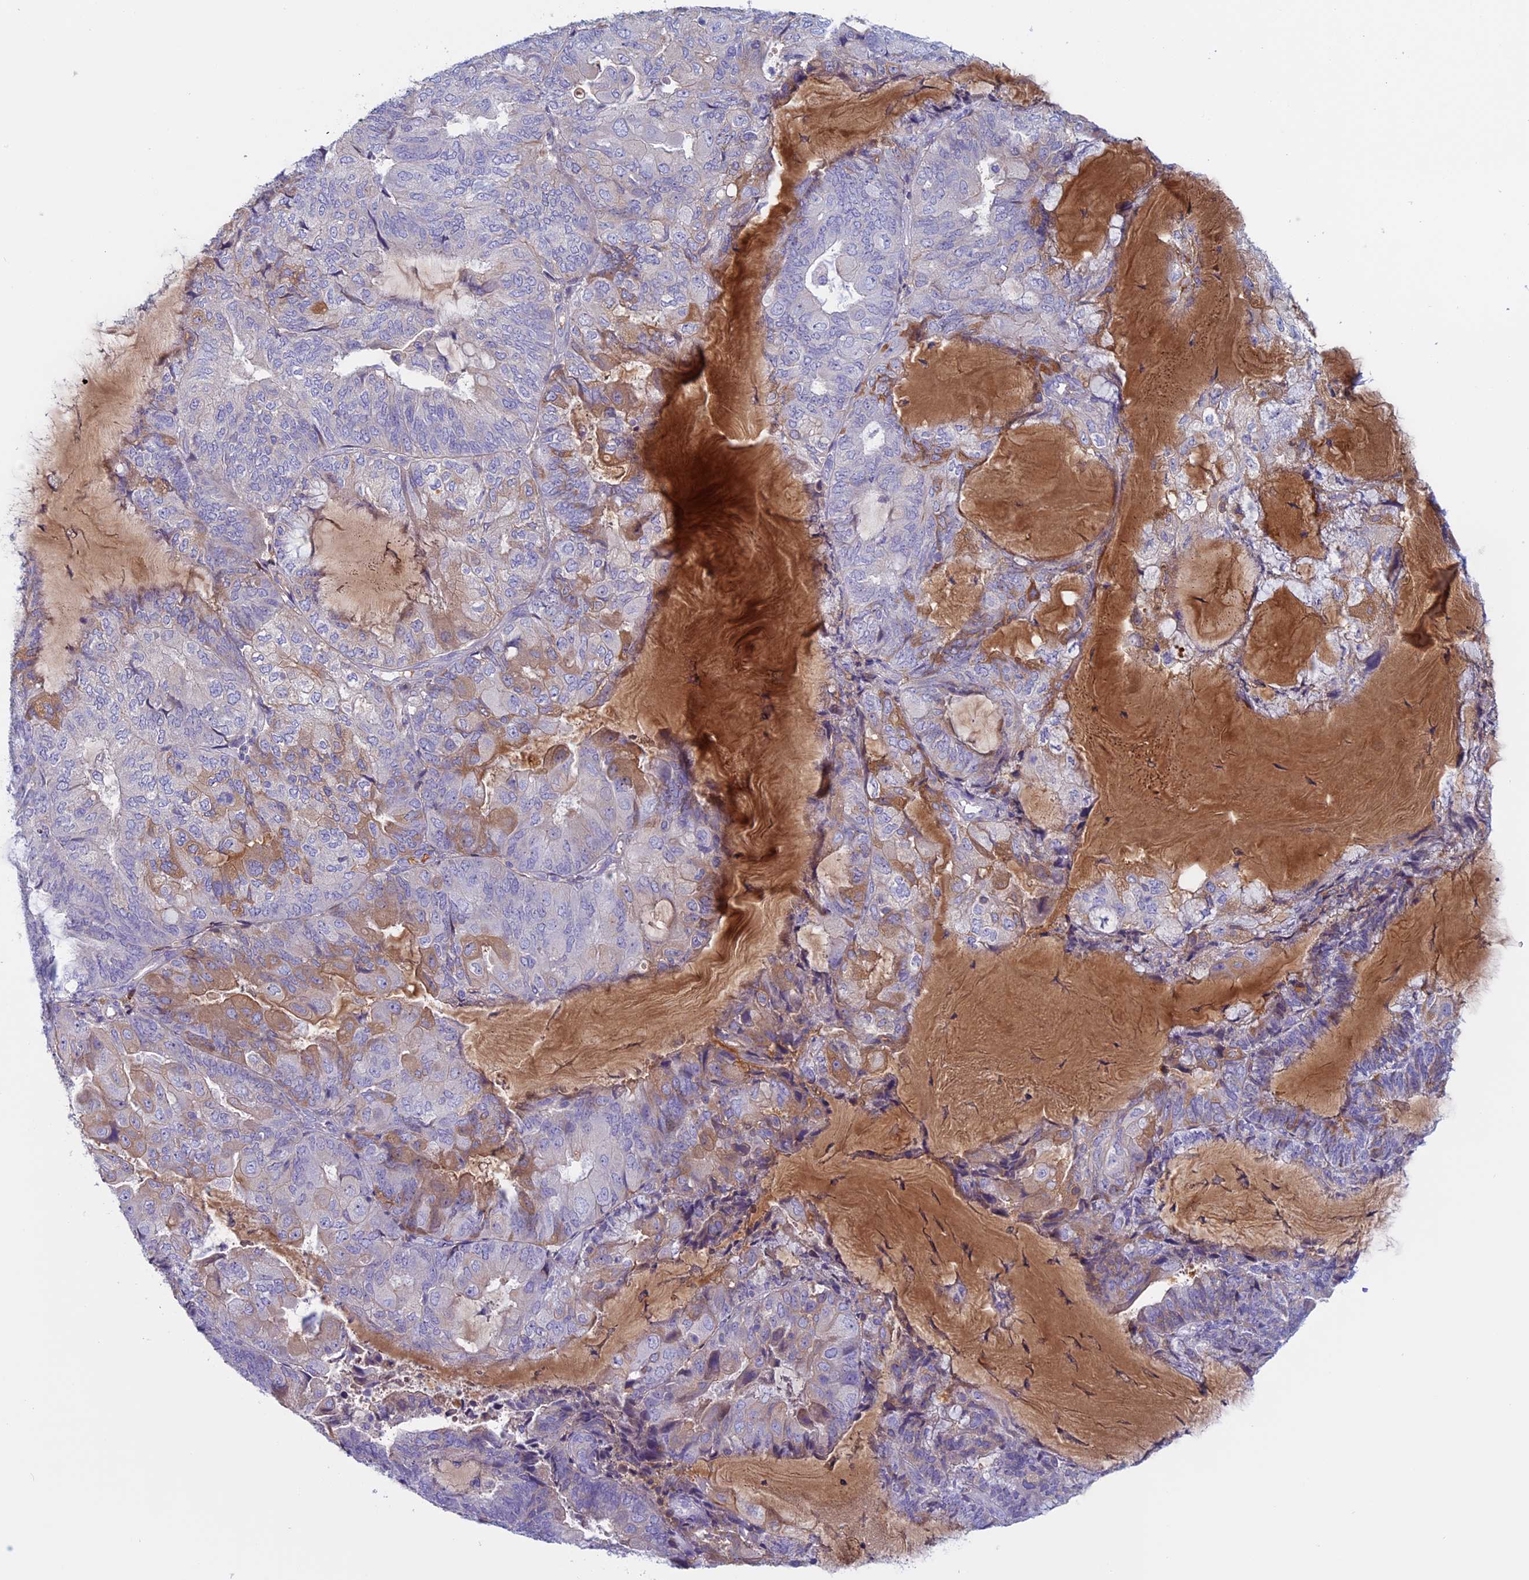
{"staining": {"intensity": "moderate", "quantity": "<25%", "location": "cytoplasmic/membranous"}, "tissue": "endometrial cancer", "cell_type": "Tumor cells", "image_type": "cancer", "snomed": [{"axis": "morphology", "description": "Adenocarcinoma, NOS"}, {"axis": "topography", "description": "Endometrium"}], "caption": "Endometrial cancer (adenocarcinoma) was stained to show a protein in brown. There is low levels of moderate cytoplasmic/membranous positivity in about <25% of tumor cells.", "gene": "ANGPTL2", "patient": {"sex": "female", "age": 81}}